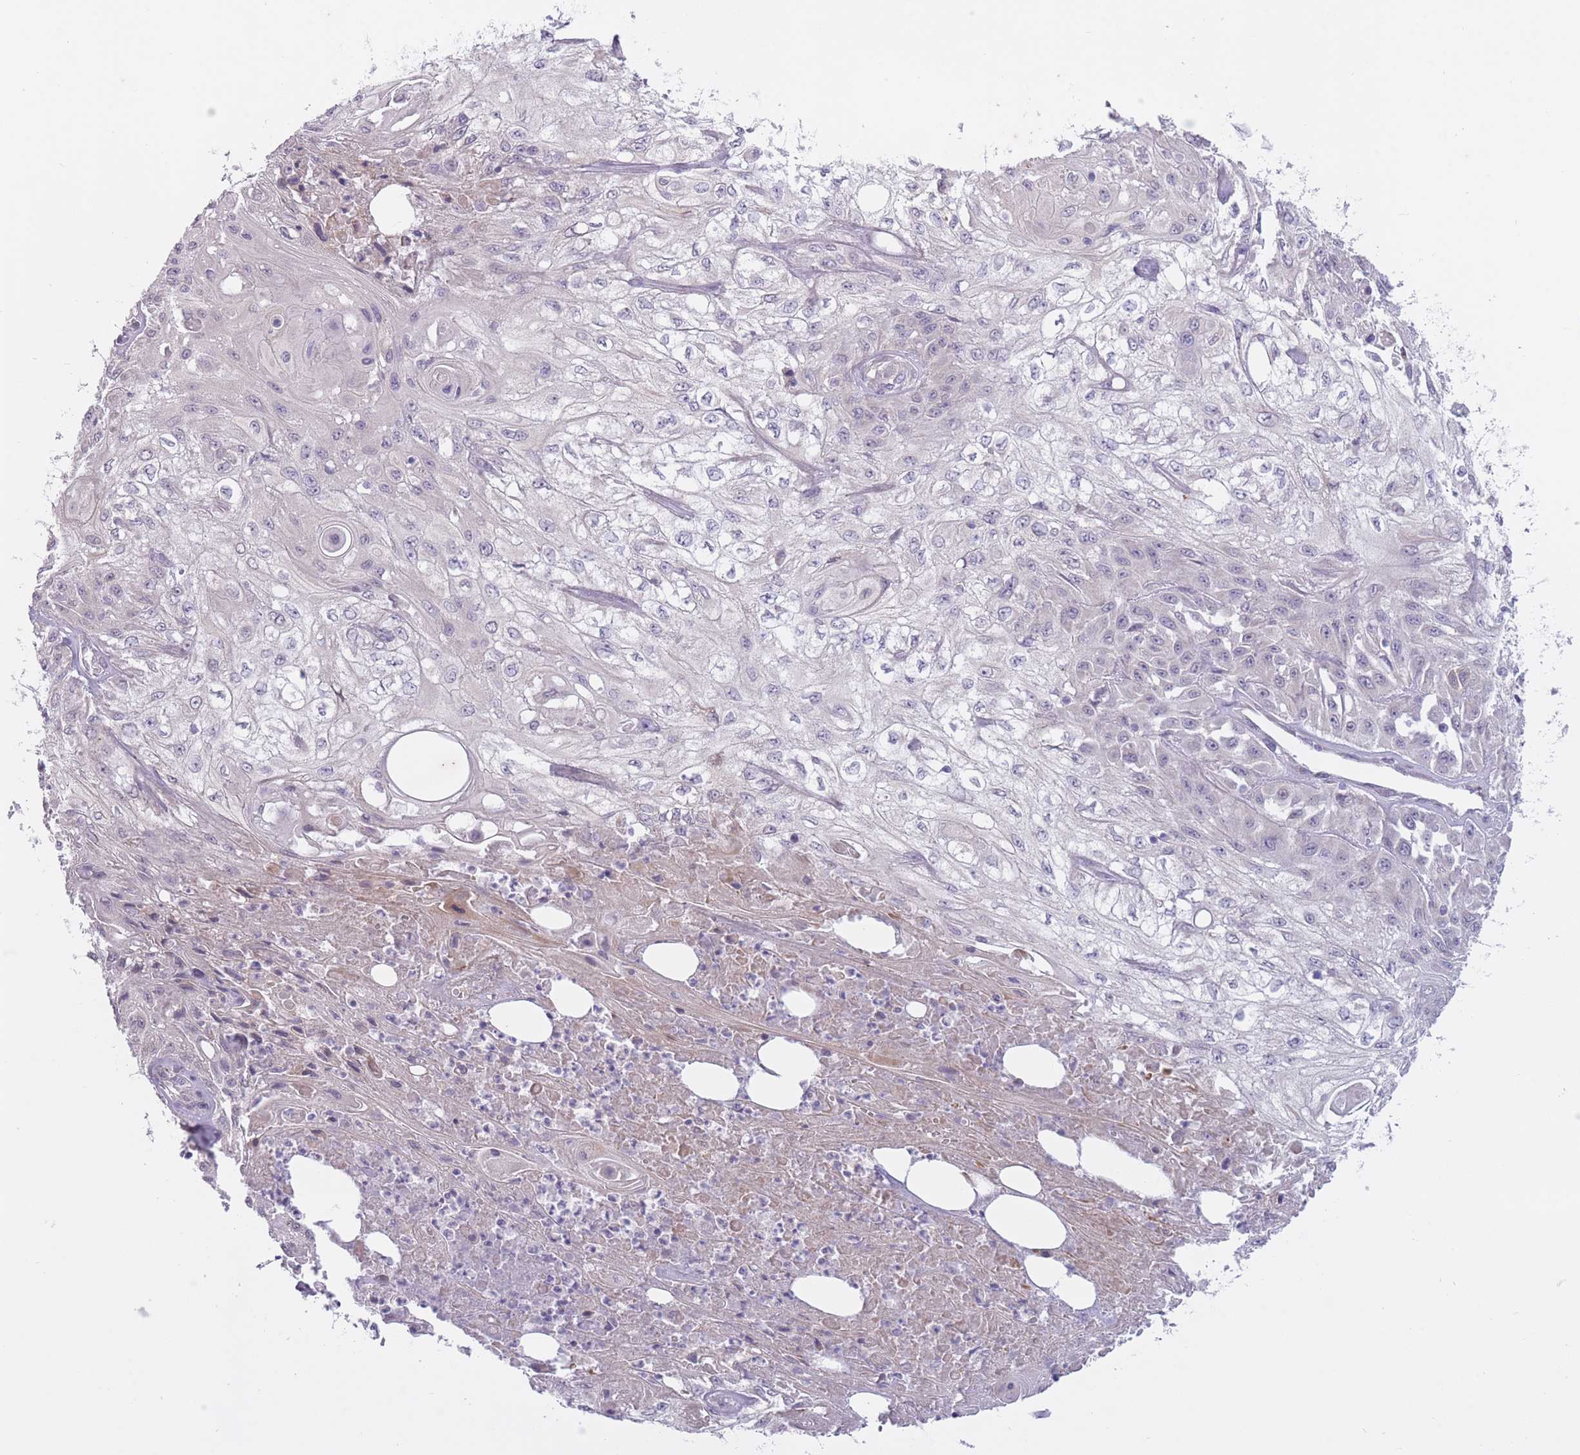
{"staining": {"intensity": "negative", "quantity": "none", "location": "none"}, "tissue": "skin cancer", "cell_type": "Tumor cells", "image_type": "cancer", "snomed": [{"axis": "morphology", "description": "Squamous cell carcinoma, NOS"}, {"axis": "morphology", "description": "Squamous cell carcinoma, metastatic, NOS"}, {"axis": "topography", "description": "Skin"}, {"axis": "topography", "description": "Lymph node"}], "caption": "IHC micrograph of human skin squamous cell carcinoma stained for a protein (brown), which displays no staining in tumor cells.", "gene": "ARPIN", "patient": {"sex": "male", "age": 75}}